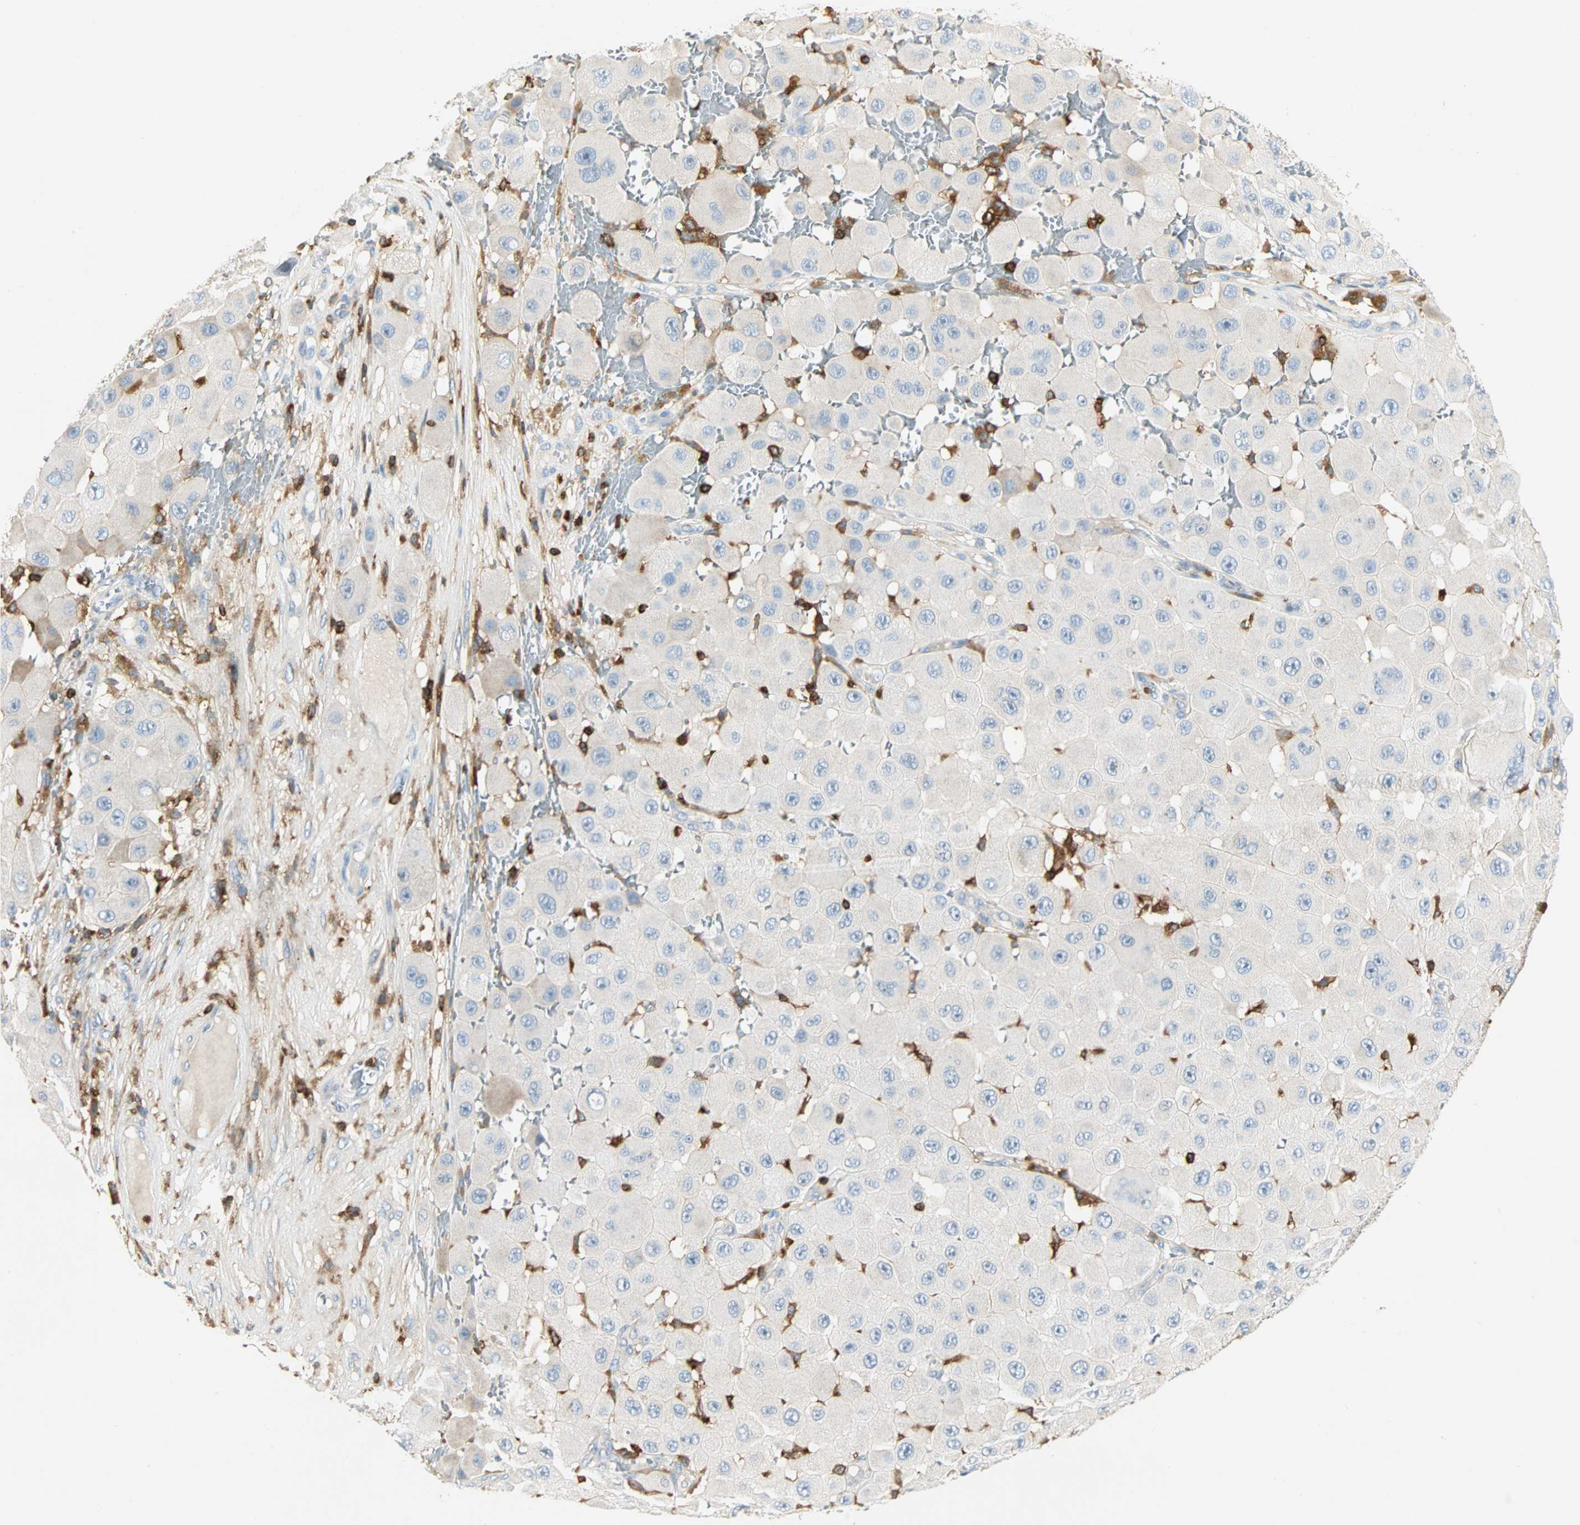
{"staining": {"intensity": "negative", "quantity": "none", "location": "none"}, "tissue": "melanoma", "cell_type": "Tumor cells", "image_type": "cancer", "snomed": [{"axis": "morphology", "description": "Malignant melanoma, NOS"}, {"axis": "topography", "description": "Skin"}], "caption": "High power microscopy photomicrograph of an IHC histopathology image of melanoma, revealing no significant expression in tumor cells. (Stains: DAB (3,3'-diaminobenzidine) IHC with hematoxylin counter stain, Microscopy: brightfield microscopy at high magnification).", "gene": "FMNL1", "patient": {"sex": "female", "age": 81}}